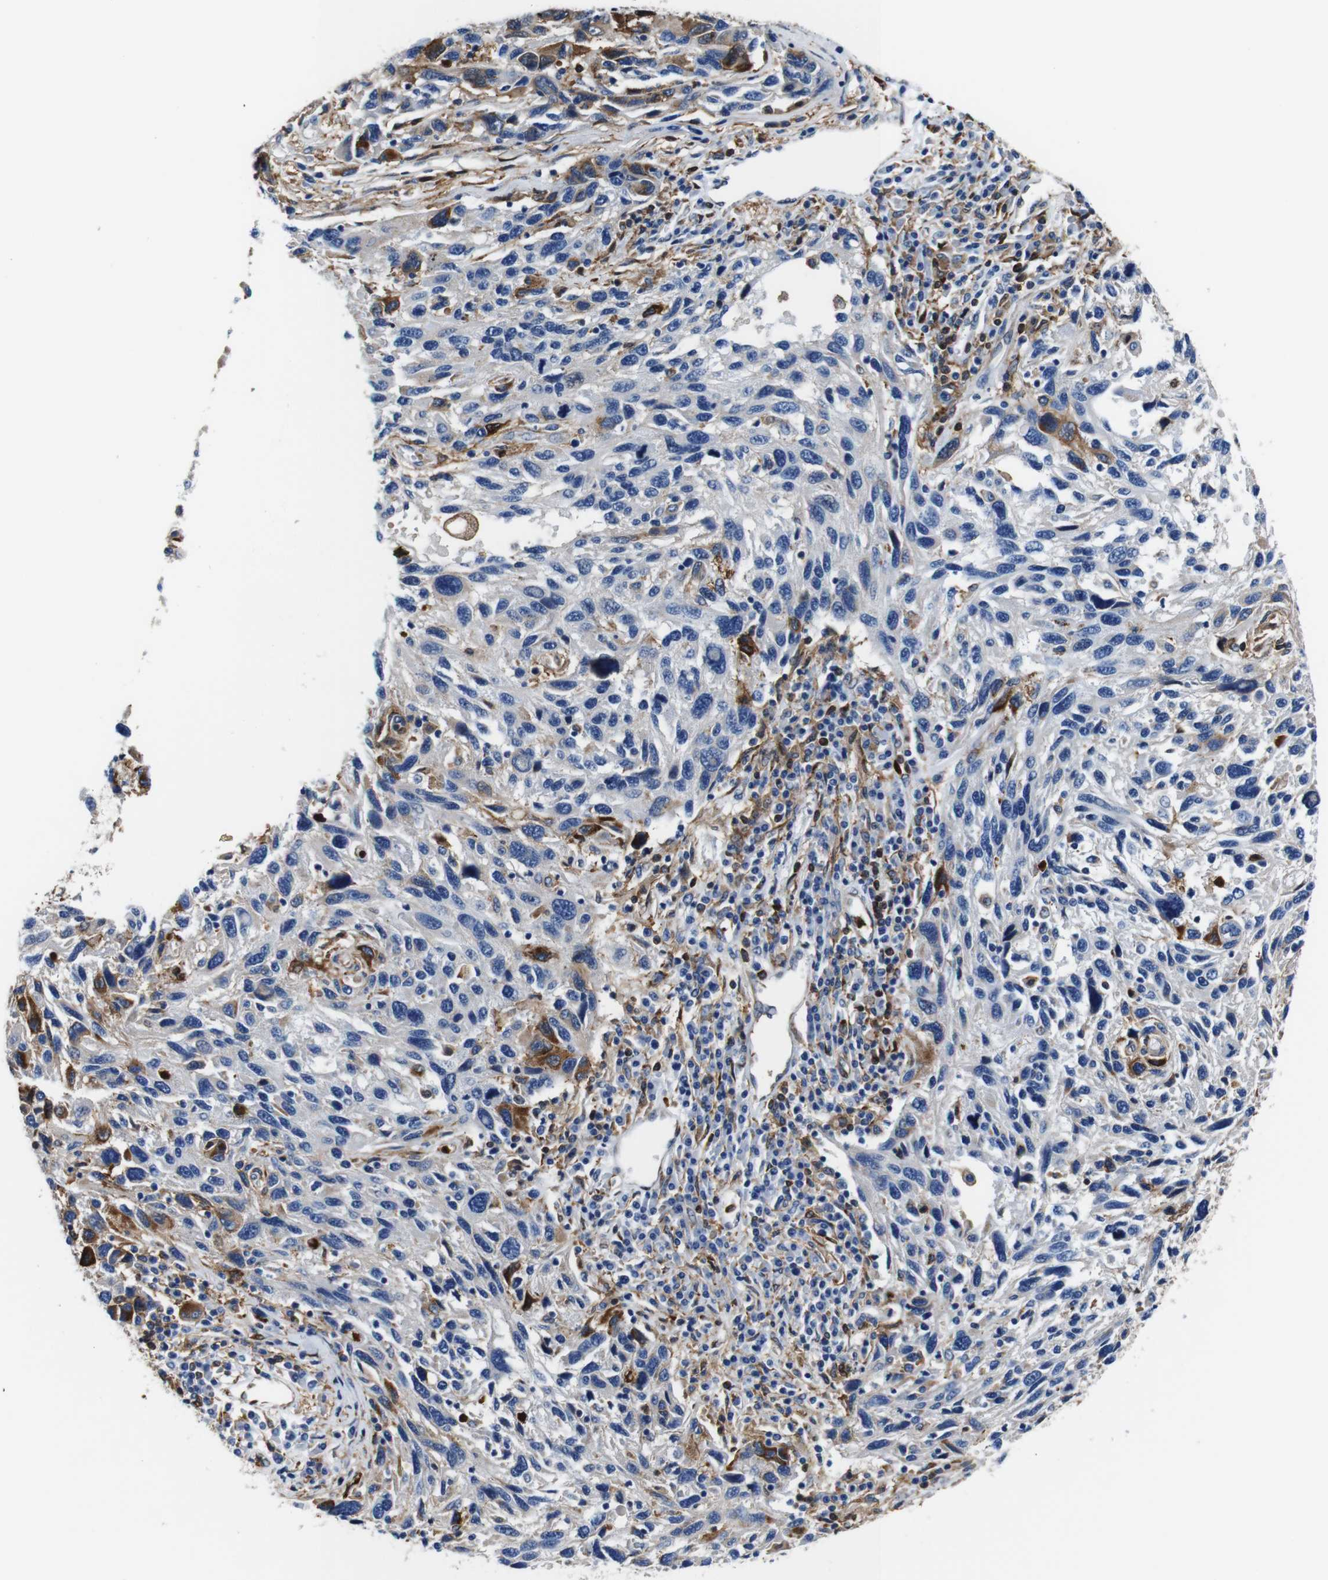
{"staining": {"intensity": "moderate", "quantity": "<25%", "location": "cytoplasmic/membranous"}, "tissue": "melanoma", "cell_type": "Tumor cells", "image_type": "cancer", "snomed": [{"axis": "morphology", "description": "Malignant melanoma, NOS"}, {"axis": "topography", "description": "Skin"}], "caption": "A low amount of moderate cytoplasmic/membranous positivity is appreciated in approximately <25% of tumor cells in melanoma tissue.", "gene": "ANXA1", "patient": {"sex": "male", "age": 53}}